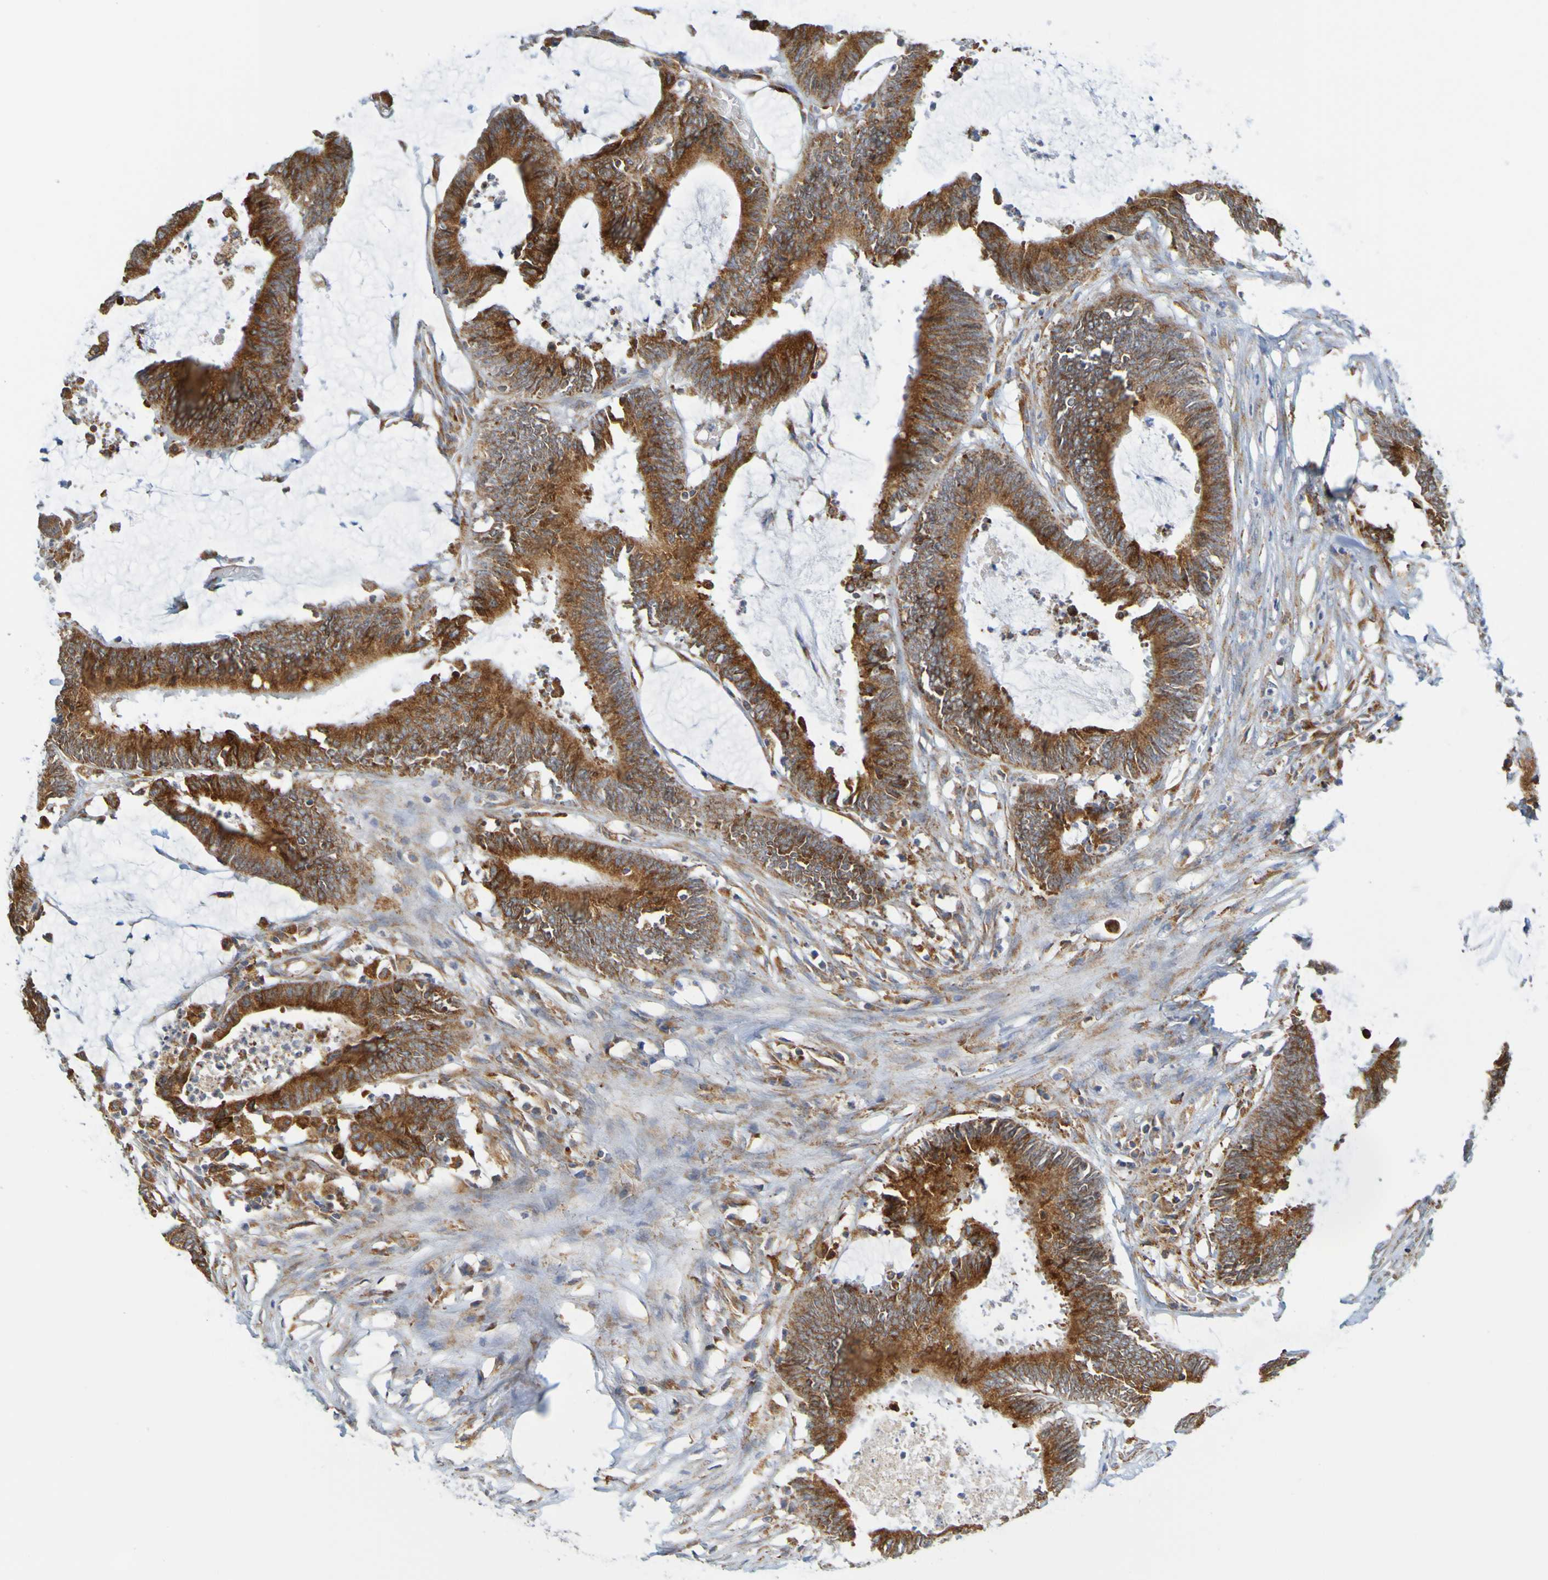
{"staining": {"intensity": "strong", "quantity": "25%-75%", "location": "cytoplasmic/membranous"}, "tissue": "colorectal cancer", "cell_type": "Tumor cells", "image_type": "cancer", "snomed": [{"axis": "morphology", "description": "Adenocarcinoma, NOS"}, {"axis": "topography", "description": "Rectum"}], "caption": "Immunohistochemical staining of human colorectal cancer (adenocarcinoma) displays strong cytoplasmic/membranous protein expression in about 25%-75% of tumor cells.", "gene": "PDIA3", "patient": {"sex": "female", "age": 66}}